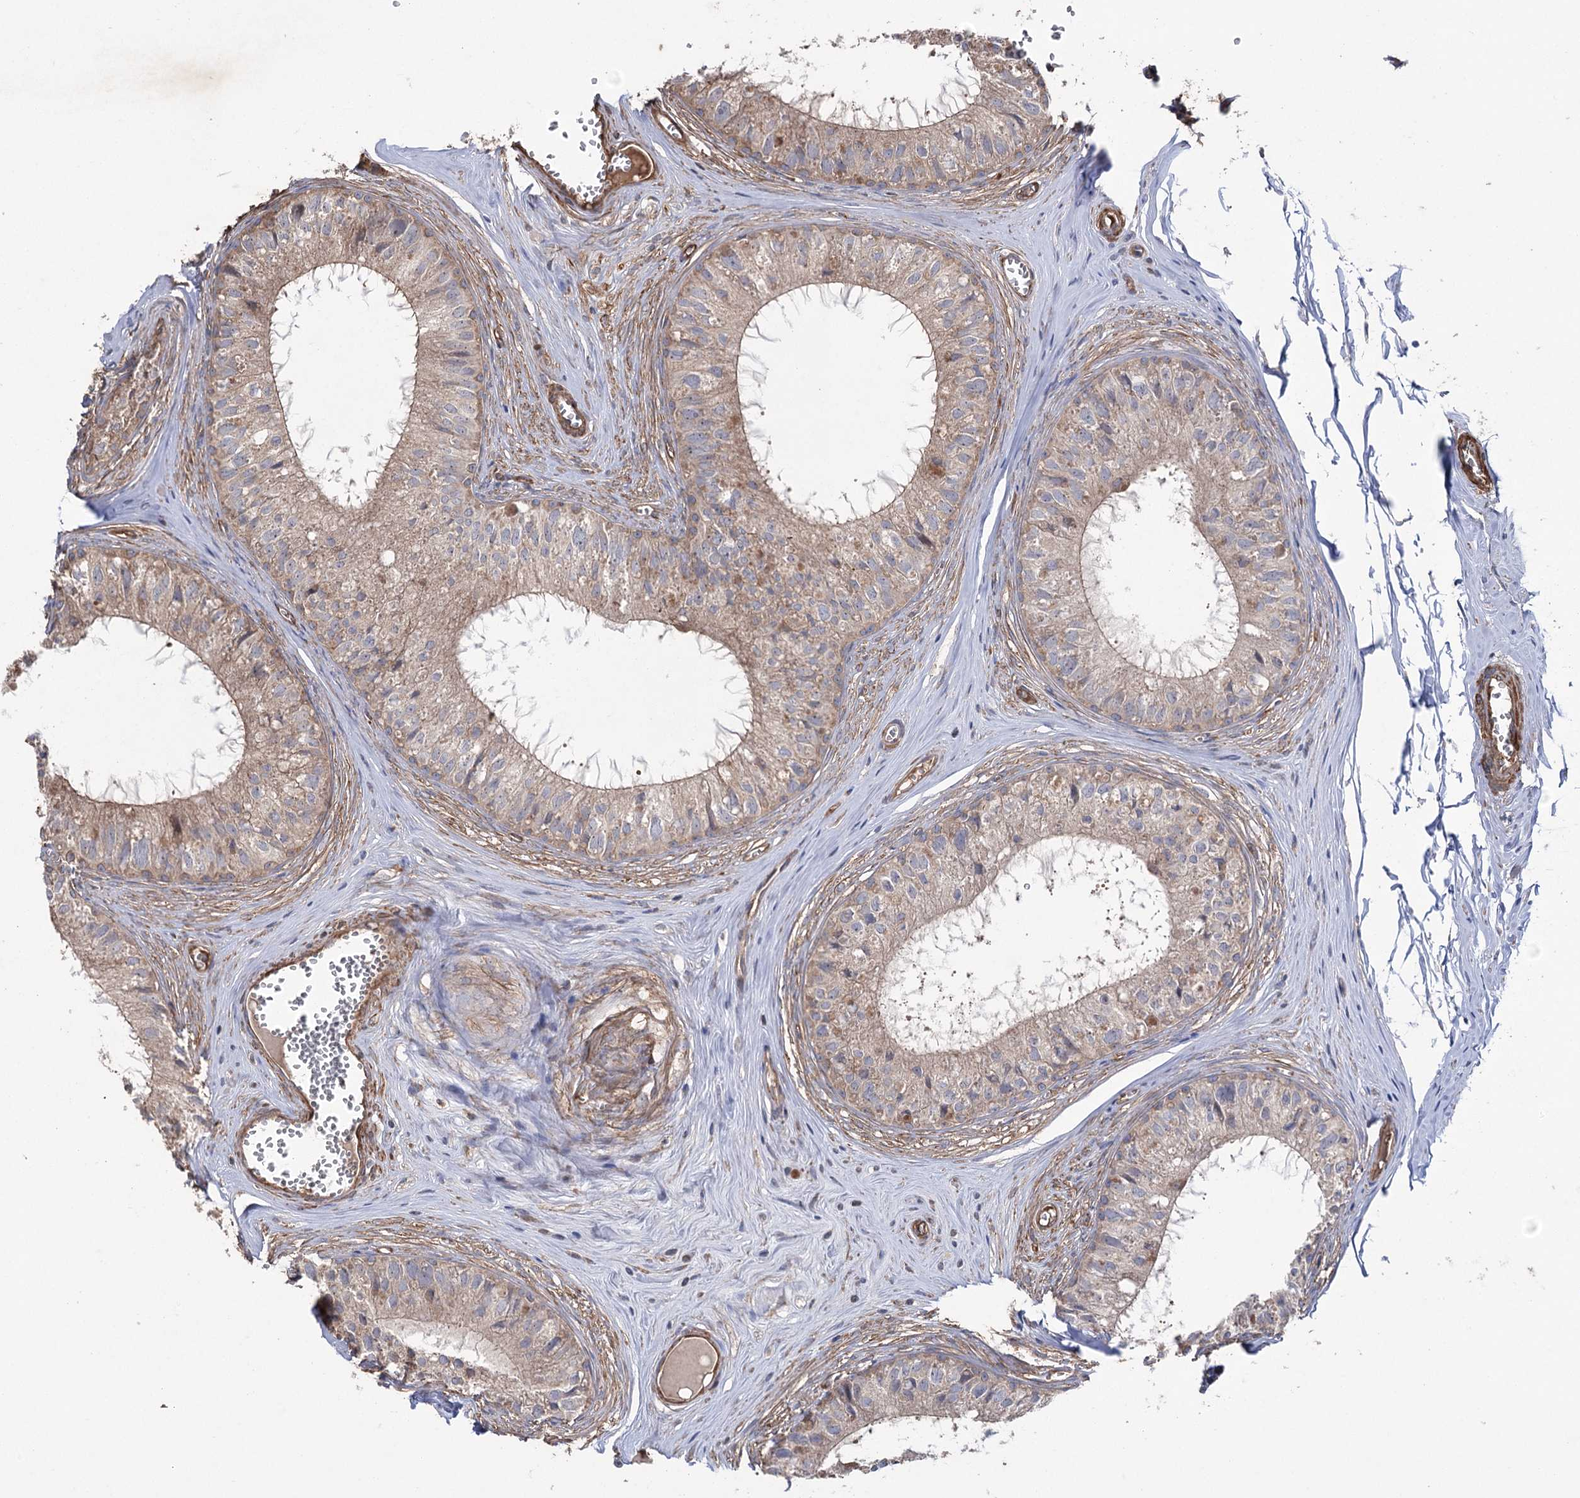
{"staining": {"intensity": "moderate", "quantity": "25%-75%", "location": "cytoplasmic/membranous"}, "tissue": "epididymis", "cell_type": "Glandular cells", "image_type": "normal", "snomed": [{"axis": "morphology", "description": "Normal tissue, NOS"}, {"axis": "topography", "description": "Epididymis"}], "caption": "Immunohistochemical staining of normal human epididymis reveals moderate cytoplasmic/membranous protein staining in approximately 25%-75% of glandular cells. The protein of interest is shown in brown color, while the nuclei are stained blue.", "gene": "LARS2", "patient": {"sex": "male", "age": 36}}